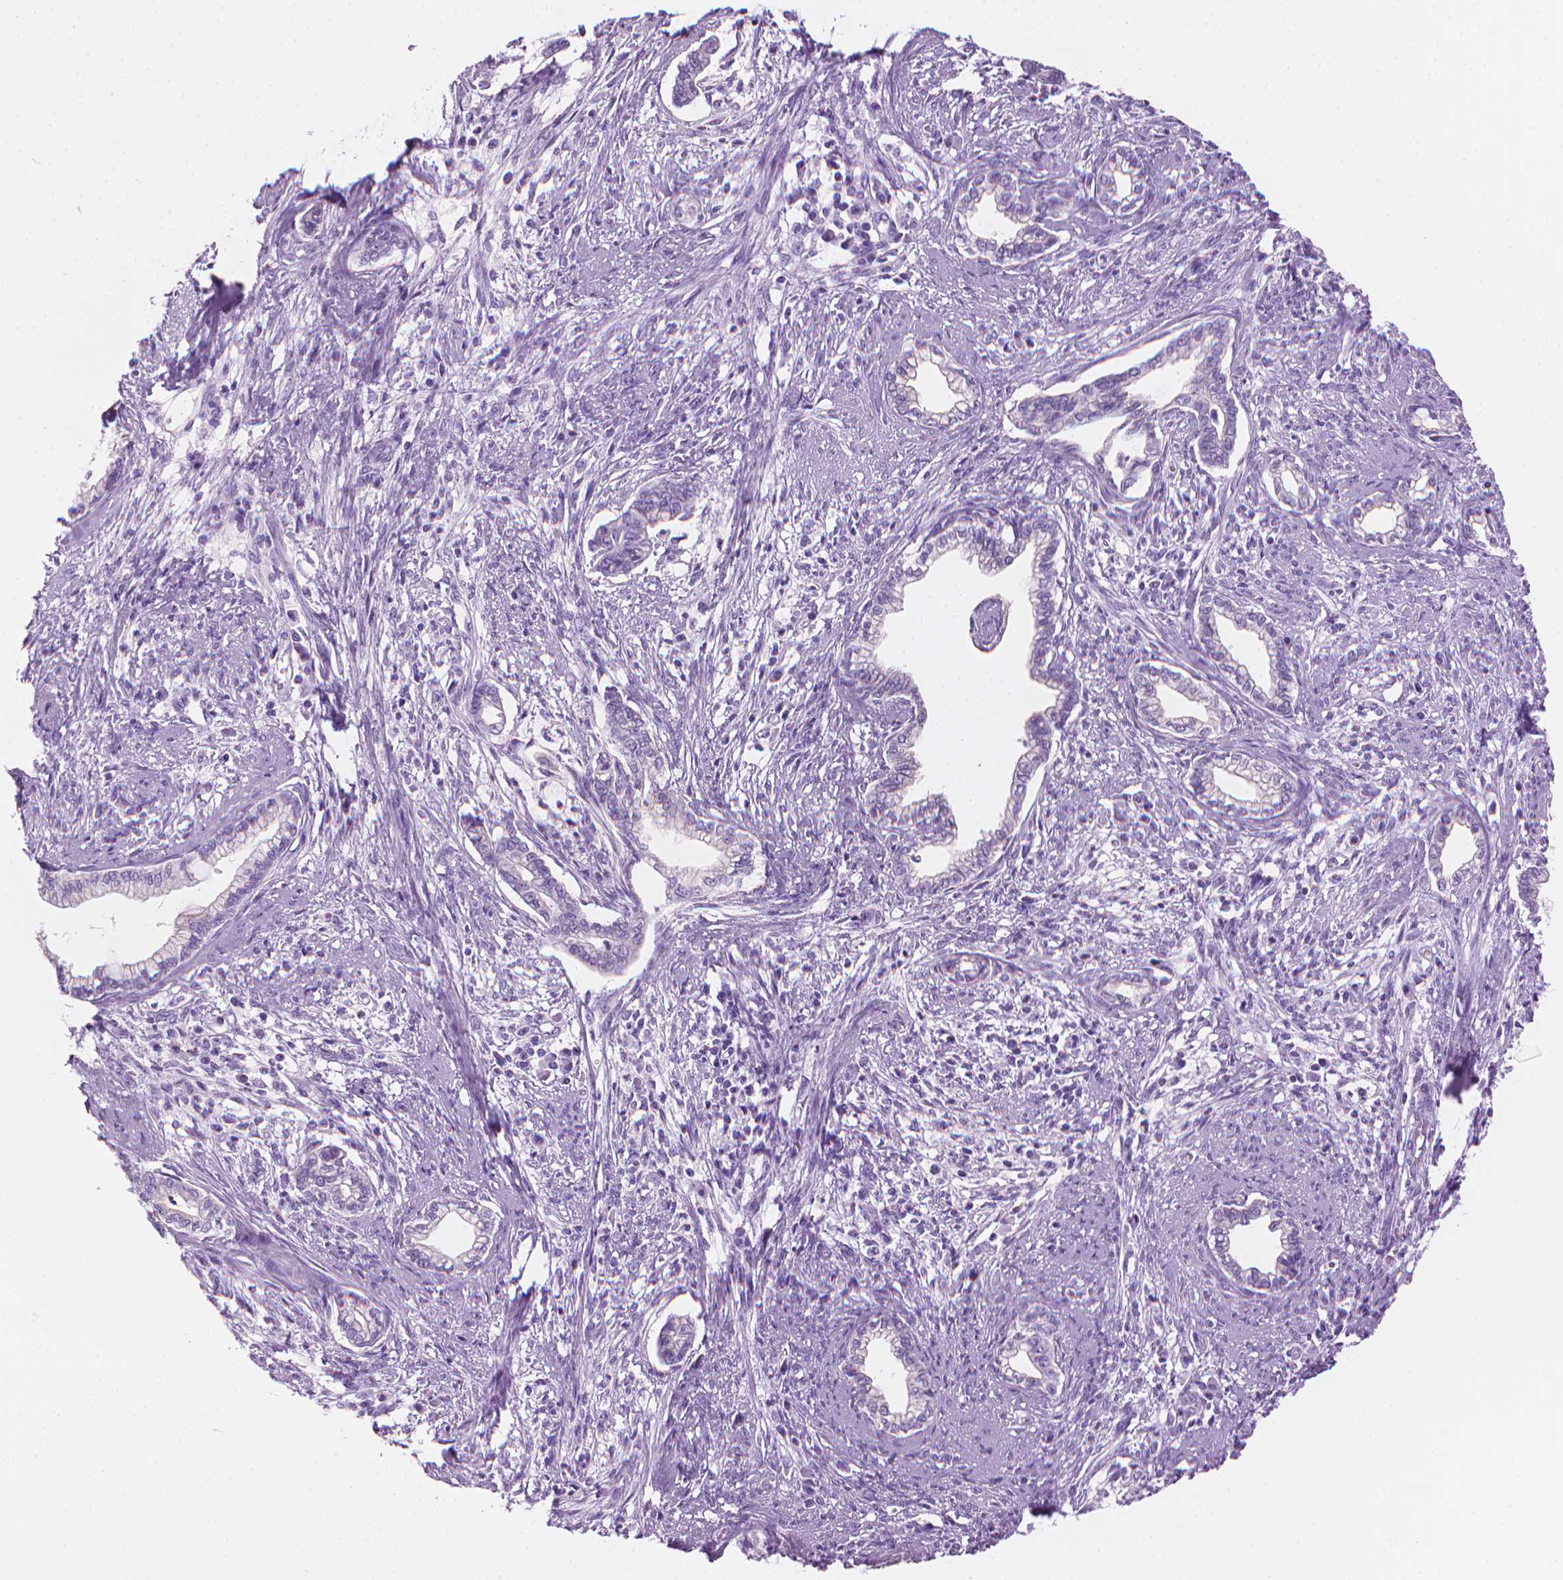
{"staining": {"intensity": "negative", "quantity": "none", "location": "none"}, "tissue": "cervical cancer", "cell_type": "Tumor cells", "image_type": "cancer", "snomed": [{"axis": "morphology", "description": "Adenocarcinoma, NOS"}, {"axis": "topography", "description": "Cervix"}], "caption": "Cervical adenocarcinoma was stained to show a protein in brown. There is no significant positivity in tumor cells.", "gene": "TTC29", "patient": {"sex": "female", "age": 62}}